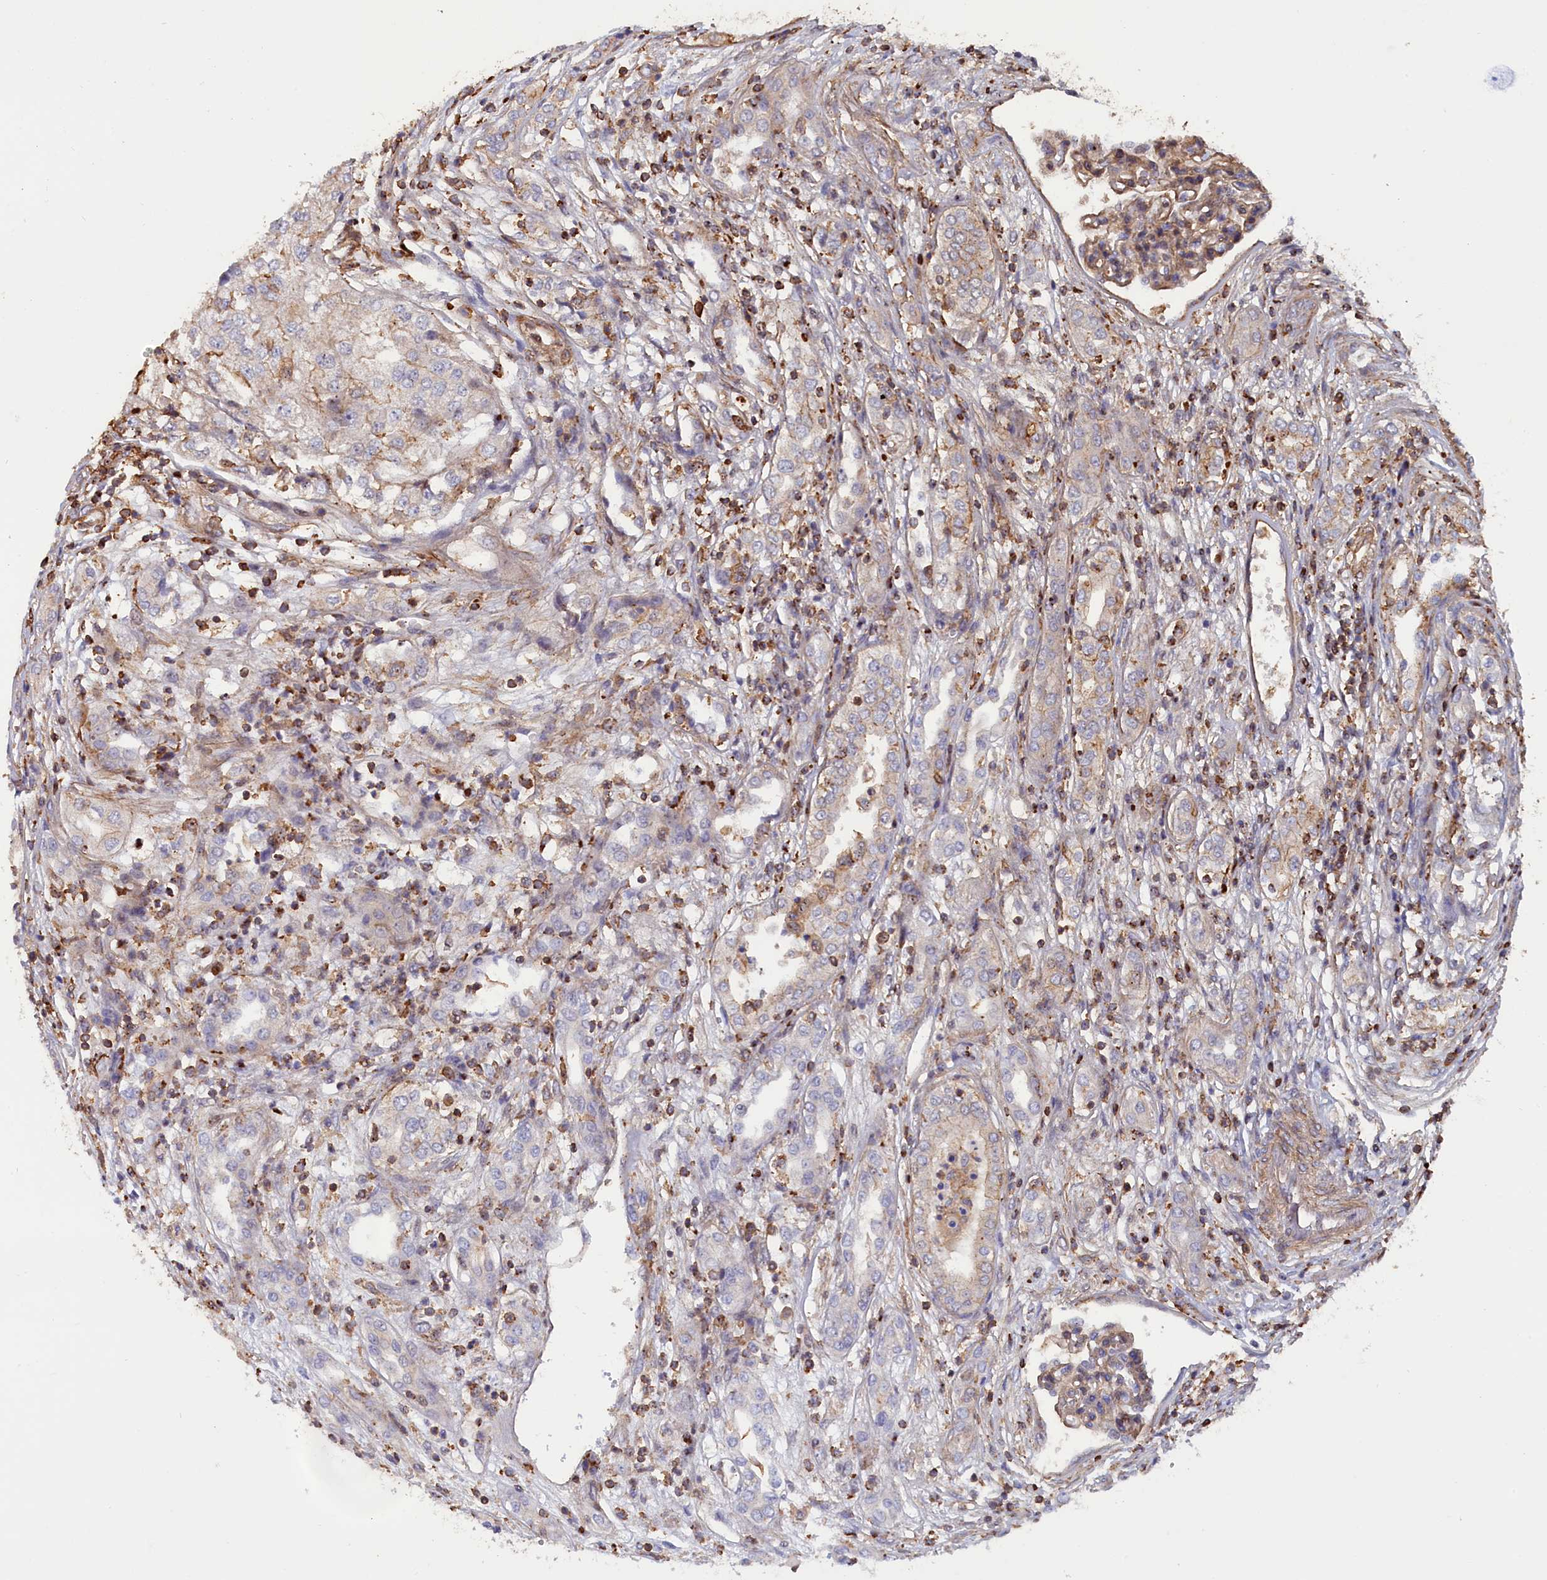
{"staining": {"intensity": "negative", "quantity": "none", "location": "none"}, "tissue": "renal cancer", "cell_type": "Tumor cells", "image_type": "cancer", "snomed": [{"axis": "morphology", "description": "Adenocarcinoma, NOS"}, {"axis": "topography", "description": "Kidney"}], "caption": "Immunohistochemistry micrograph of neoplastic tissue: human adenocarcinoma (renal) stained with DAB (3,3'-diaminobenzidine) reveals no significant protein expression in tumor cells.", "gene": "ANKRD27", "patient": {"sex": "female", "age": 54}}